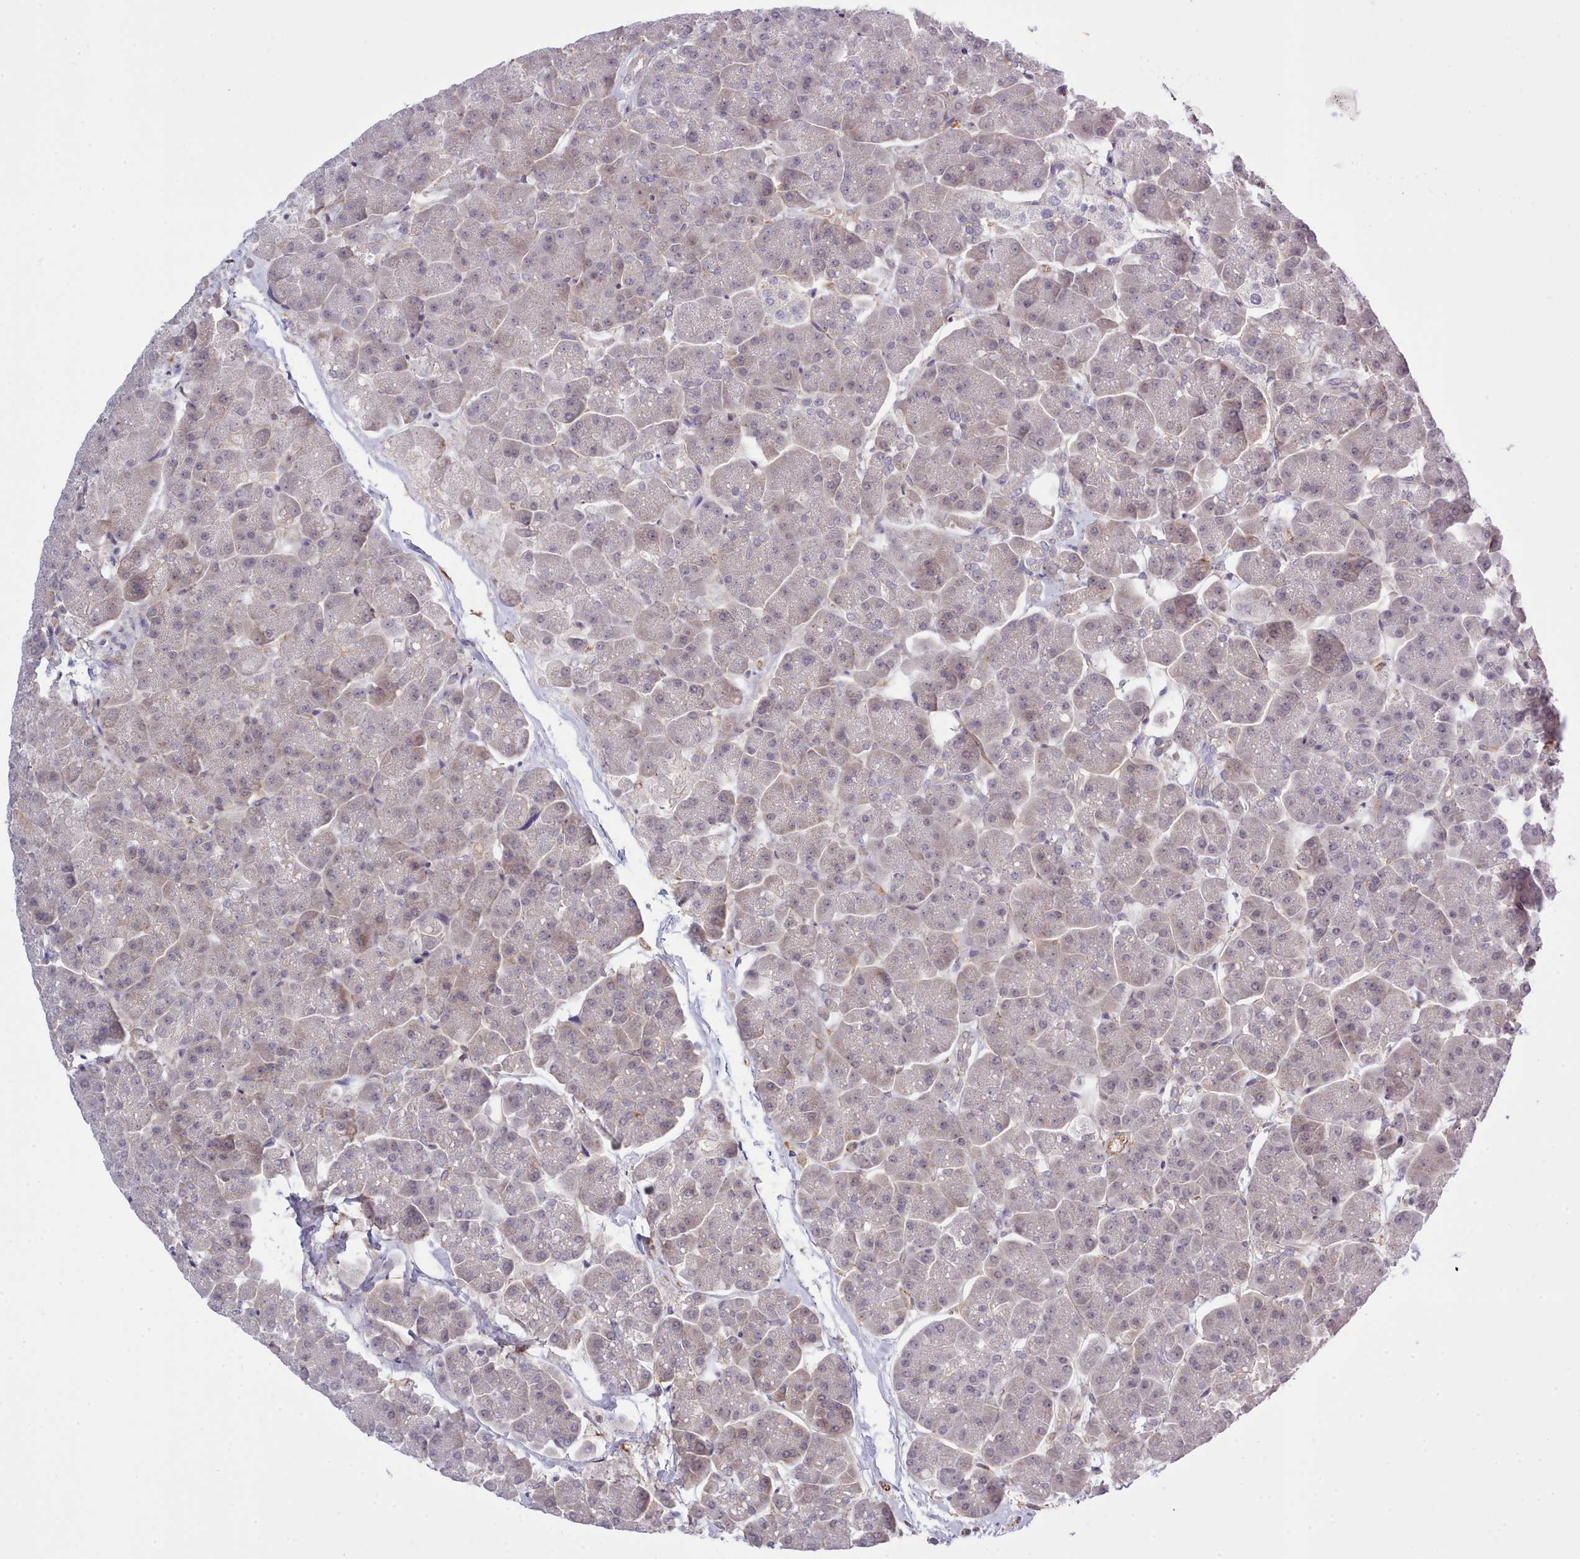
{"staining": {"intensity": "weak", "quantity": "25%-75%", "location": "cytoplasmic/membranous,nuclear"}, "tissue": "pancreas", "cell_type": "Exocrine glandular cells", "image_type": "normal", "snomed": [{"axis": "morphology", "description": "Normal tissue, NOS"}, {"axis": "topography", "description": "Pancreas"}, {"axis": "topography", "description": "Peripheral nerve tissue"}], "caption": "Immunohistochemistry (IHC) of normal pancreas shows low levels of weak cytoplasmic/membranous,nuclear expression in approximately 25%-75% of exocrine glandular cells. Using DAB (brown) and hematoxylin (blue) stains, captured at high magnification using brightfield microscopy.", "gene": "ZC3H13", "patient": {"sex": "male", "age": 54}}